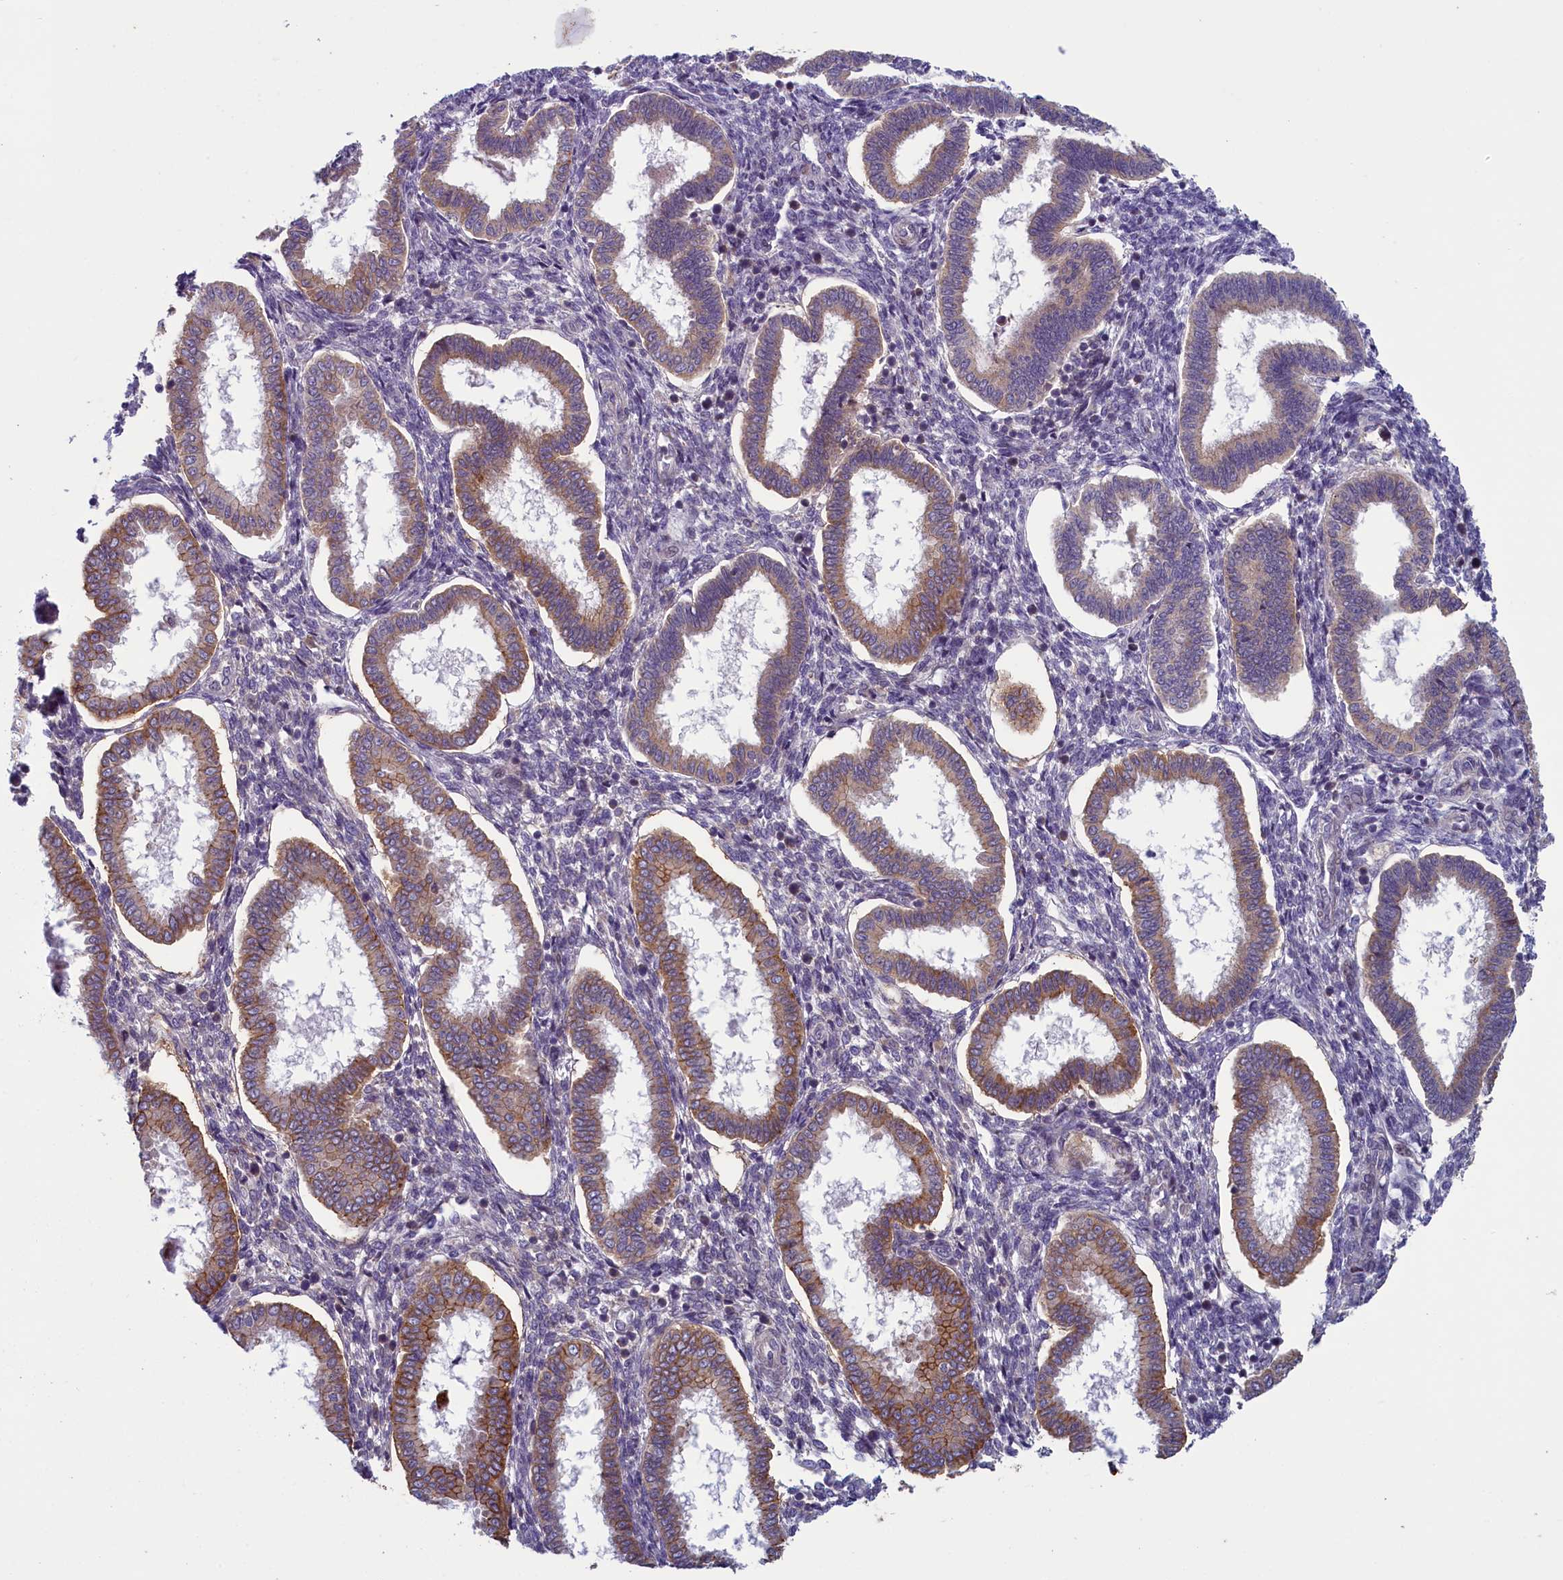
{"staining": {"intensity": "negative", "quantity": "none", "location": "none"}, "tissue": "endometrium", "cell_type": "Cells in endometrial stroma", "image_type": "normal", "snomed": [{"axis": "morphology", "description": "Normal tissue, NOS"}, {"axis": "topography", "description": "Endometrium"}], "caption": "Cells in endometrial stroma are negative for protein expression in unremarkable human endometrium. (DAB (3,3'-diaminobenzidine) immunohistochemistry (IHC) with hematoxylin counter stain).", "gene": "ANKRD39", "patient": {"sex": "female", "age": 24}}